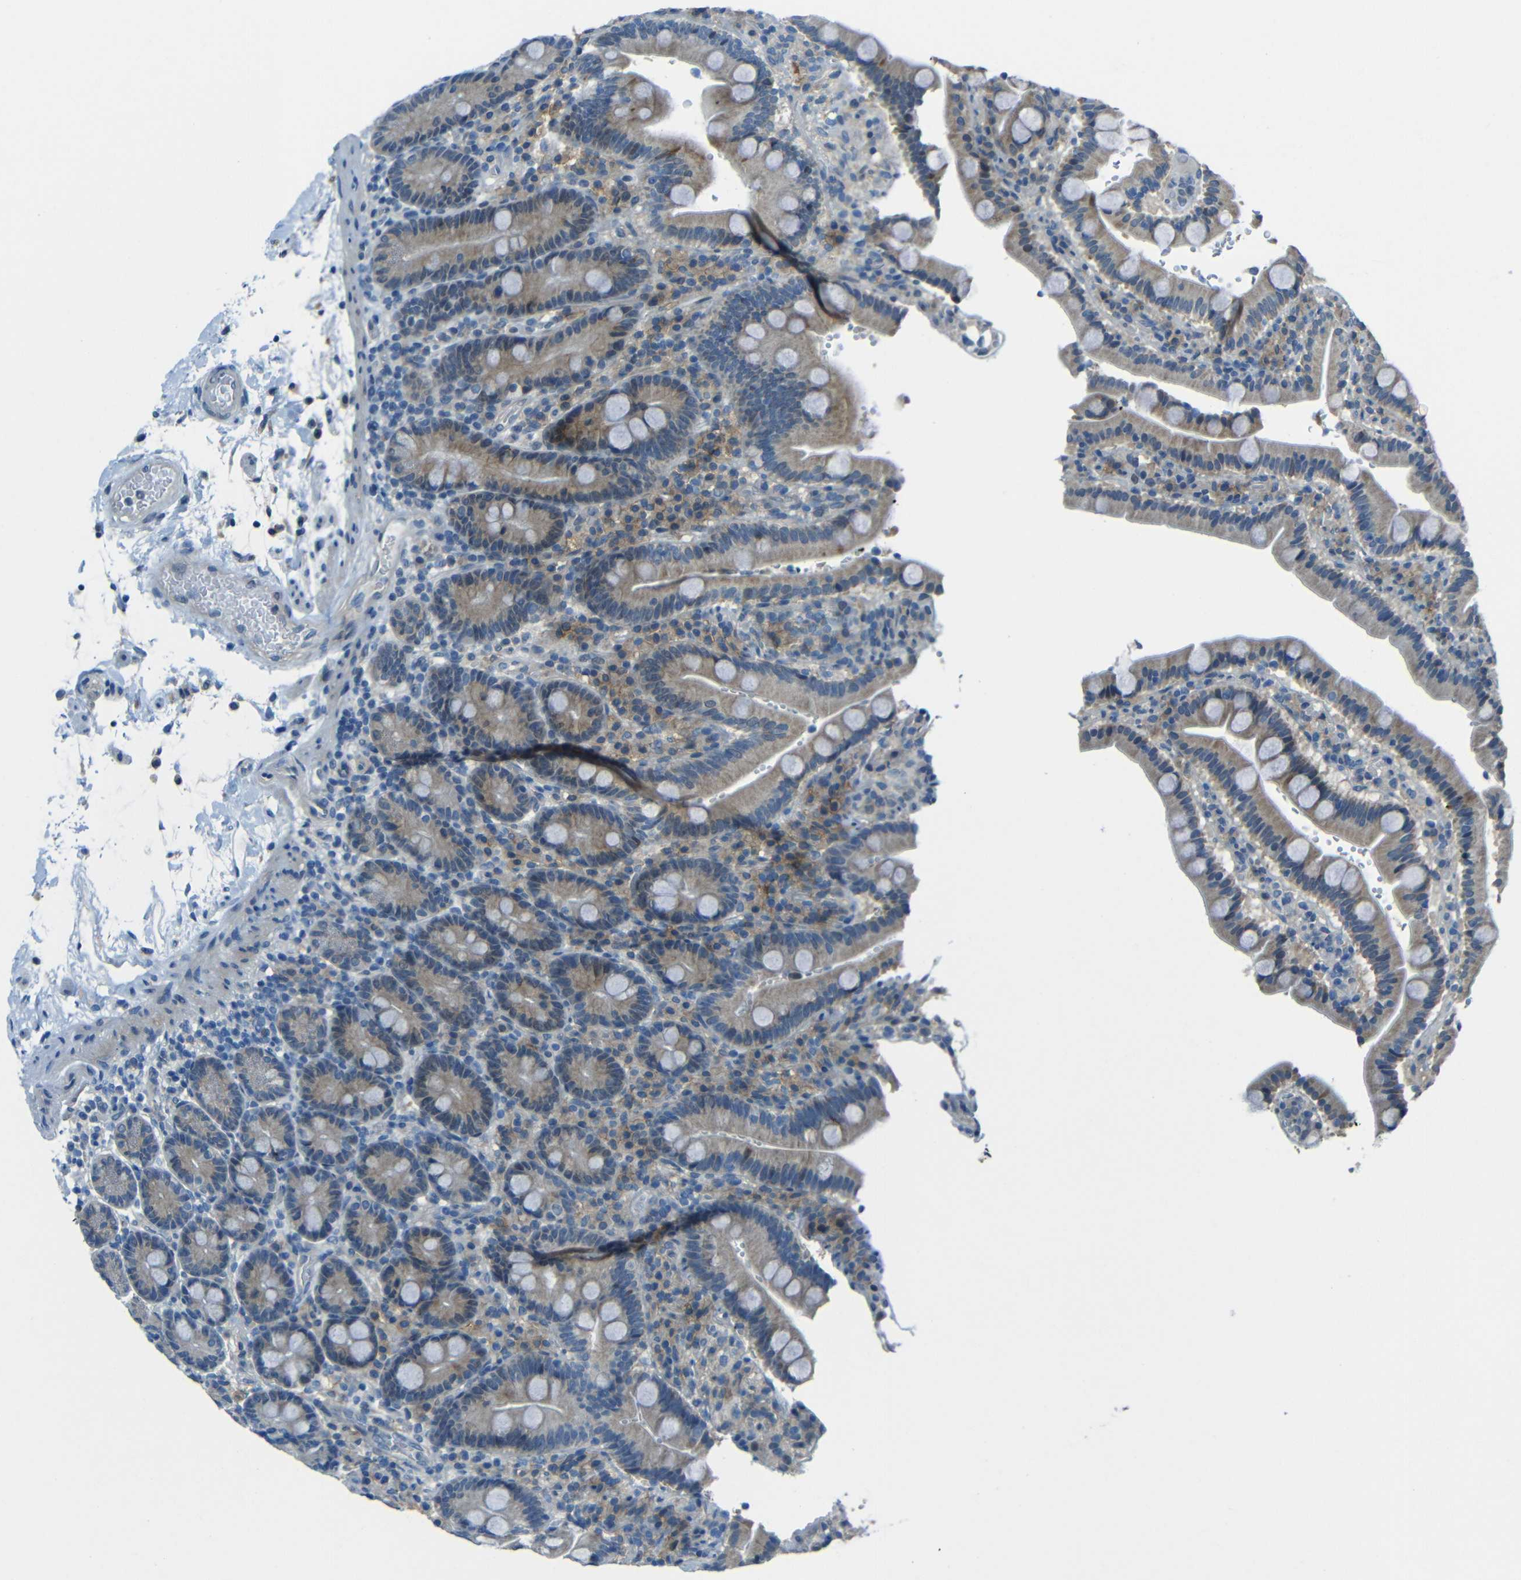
{"staining": {"intensity": "moderate", "quantity": "25%-75%", "location": "cytoplasmic/membranous"}, "tissue": "duodenum", "cell_type": "Glandular cells", "image_type": "normal", "snomed": [{"axis": "morphology", "description": "Normal tissue, NOS"}, {"axis": "topography", "description": "Small intestine, NOS"}], "caption": "A histopathology image showing moderate cytoplasmic/membranous positivity in about 25%-75% of glandular cells in unremarkable duodenum, as visualized by brown immunohistochemical staining.", "gene": "ANKRD22", "patient": {"sex": "female", "age": 71}}